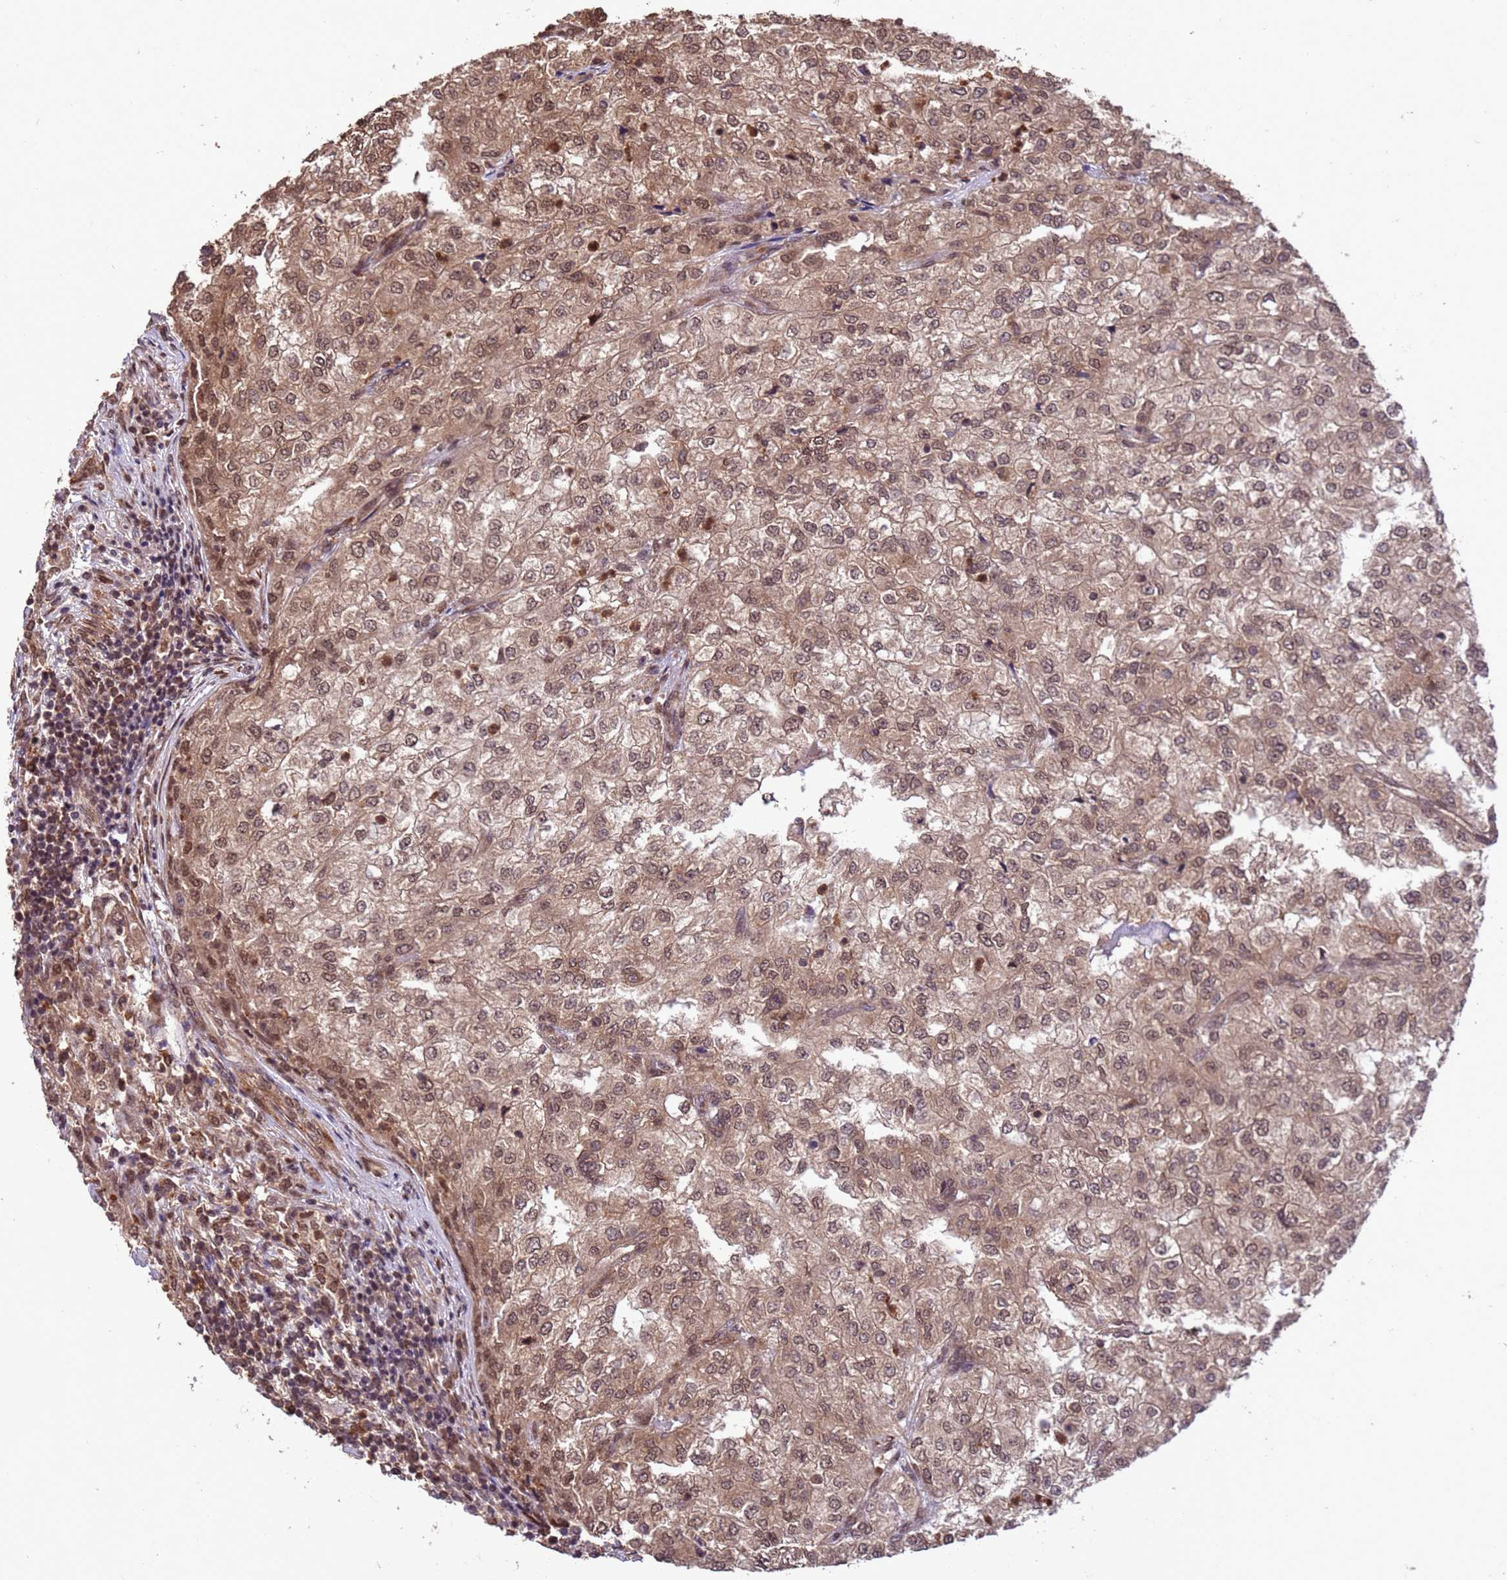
{"staining": {"intensity": "moderate", "quantity": ">75%", "location": "nuclear"}, "tissue": "renal cancer", "cell_type": "Tumor cells", "image_type": "cancer", "snomed": [{"axis": "morphology", "description": "Adenocarcinoma, NOS"}, {"axis": "topography", "description": "Kidney"}], "caption": "Renal adenocarcinoma stained with a protein marker demonstrates moderate staining in tumor cells.", "gene": "VSTM4", "patient": {"sex": "female", "age": 54}}